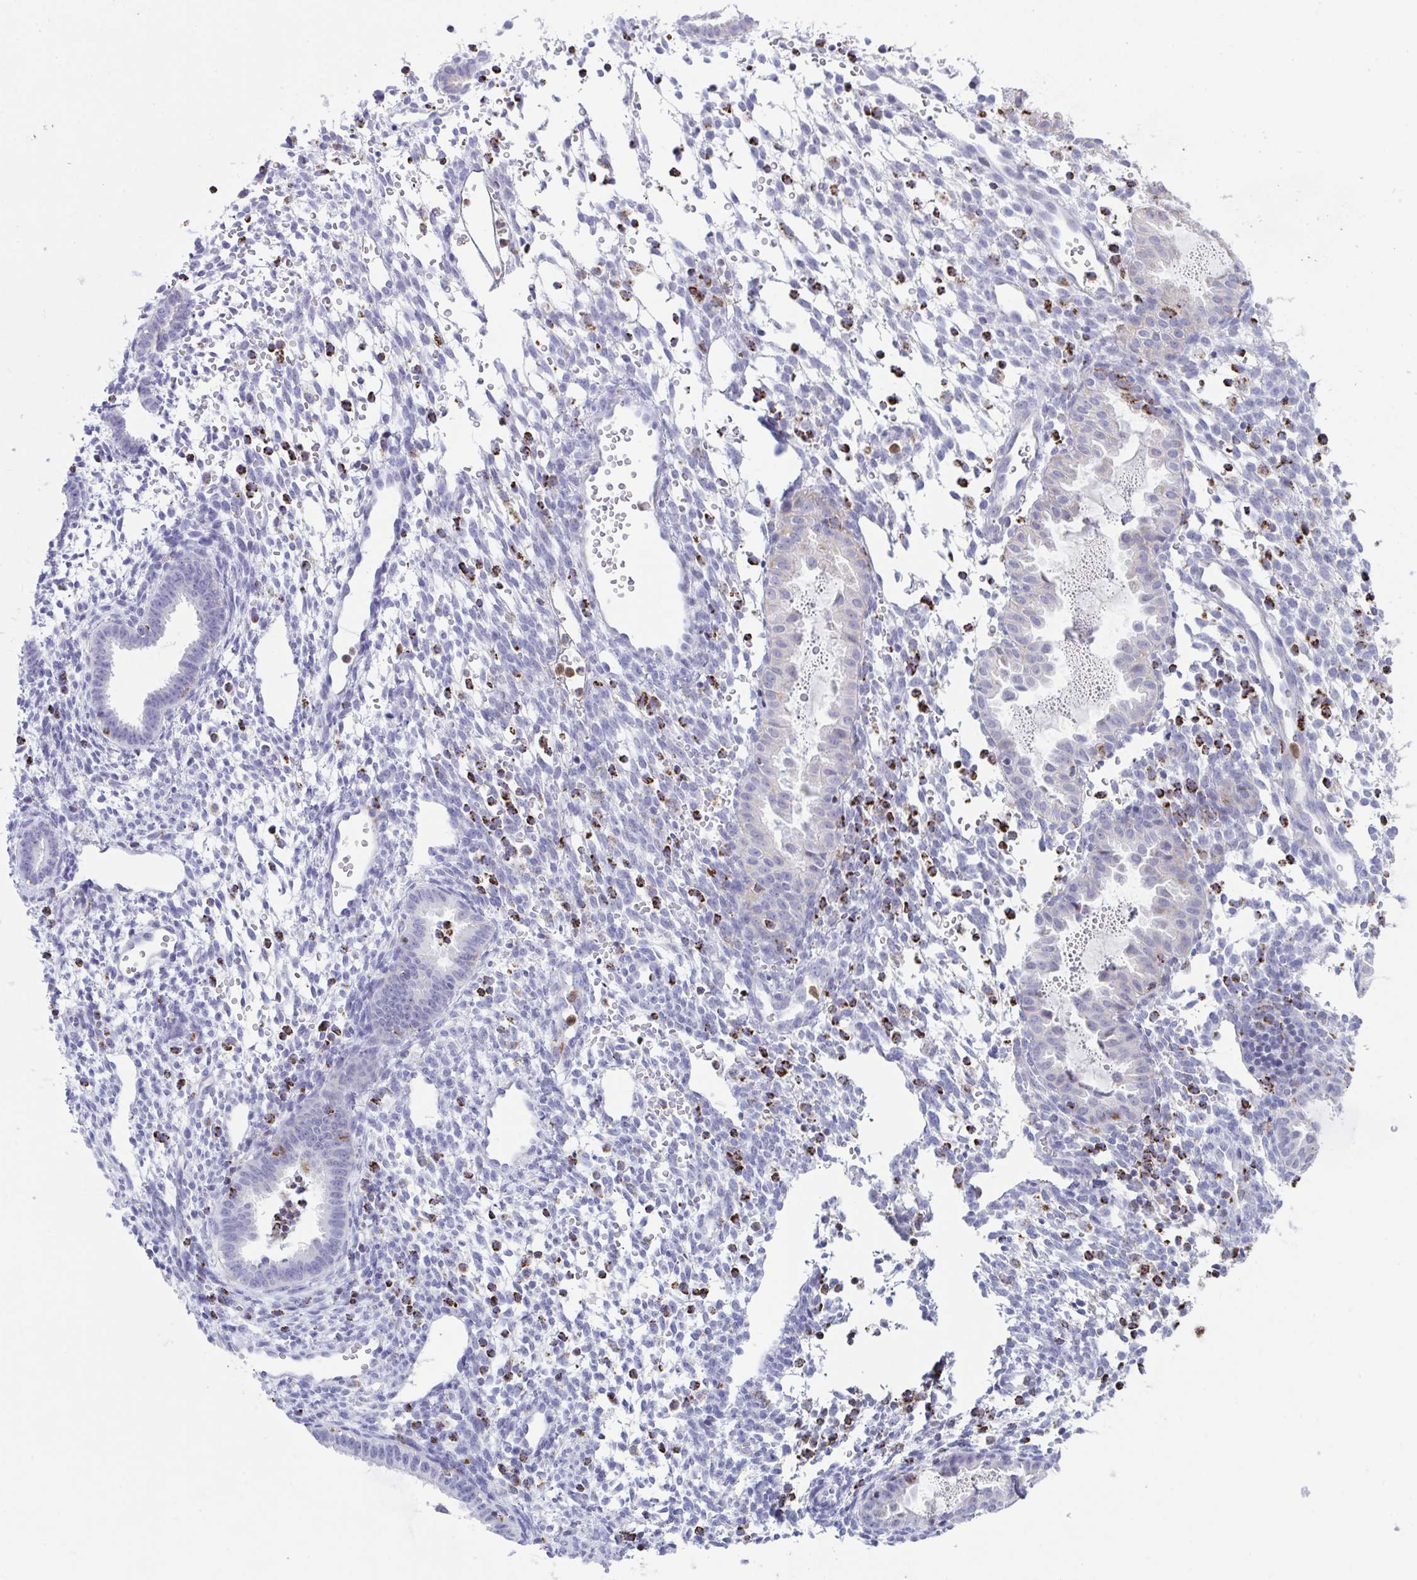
{"staining": {"intensity": "negative", "quantity": "none", "location": "none"}, "tissue": "endometrium", "cell_type": "Cells in endometrial stroma", "image_type": "normal", "snomed": [{"axis": "morphology", "description": "Normal tissue, NOS"}, {"axis": "topography", "description": "Endometrium"}], "caption": "Immunohistochemistry of normal endometrium demonstrates no staining in cells in endometrial stroma. Brightfield microscopy of immunohistochemistry stained with DAB (3,3'-diaminobenzidine) (brown) and hematoxylin (blue), captured at high magnification.", "gene": "PLA2G12B", "patient": {"sex": "female", "age": 36}}